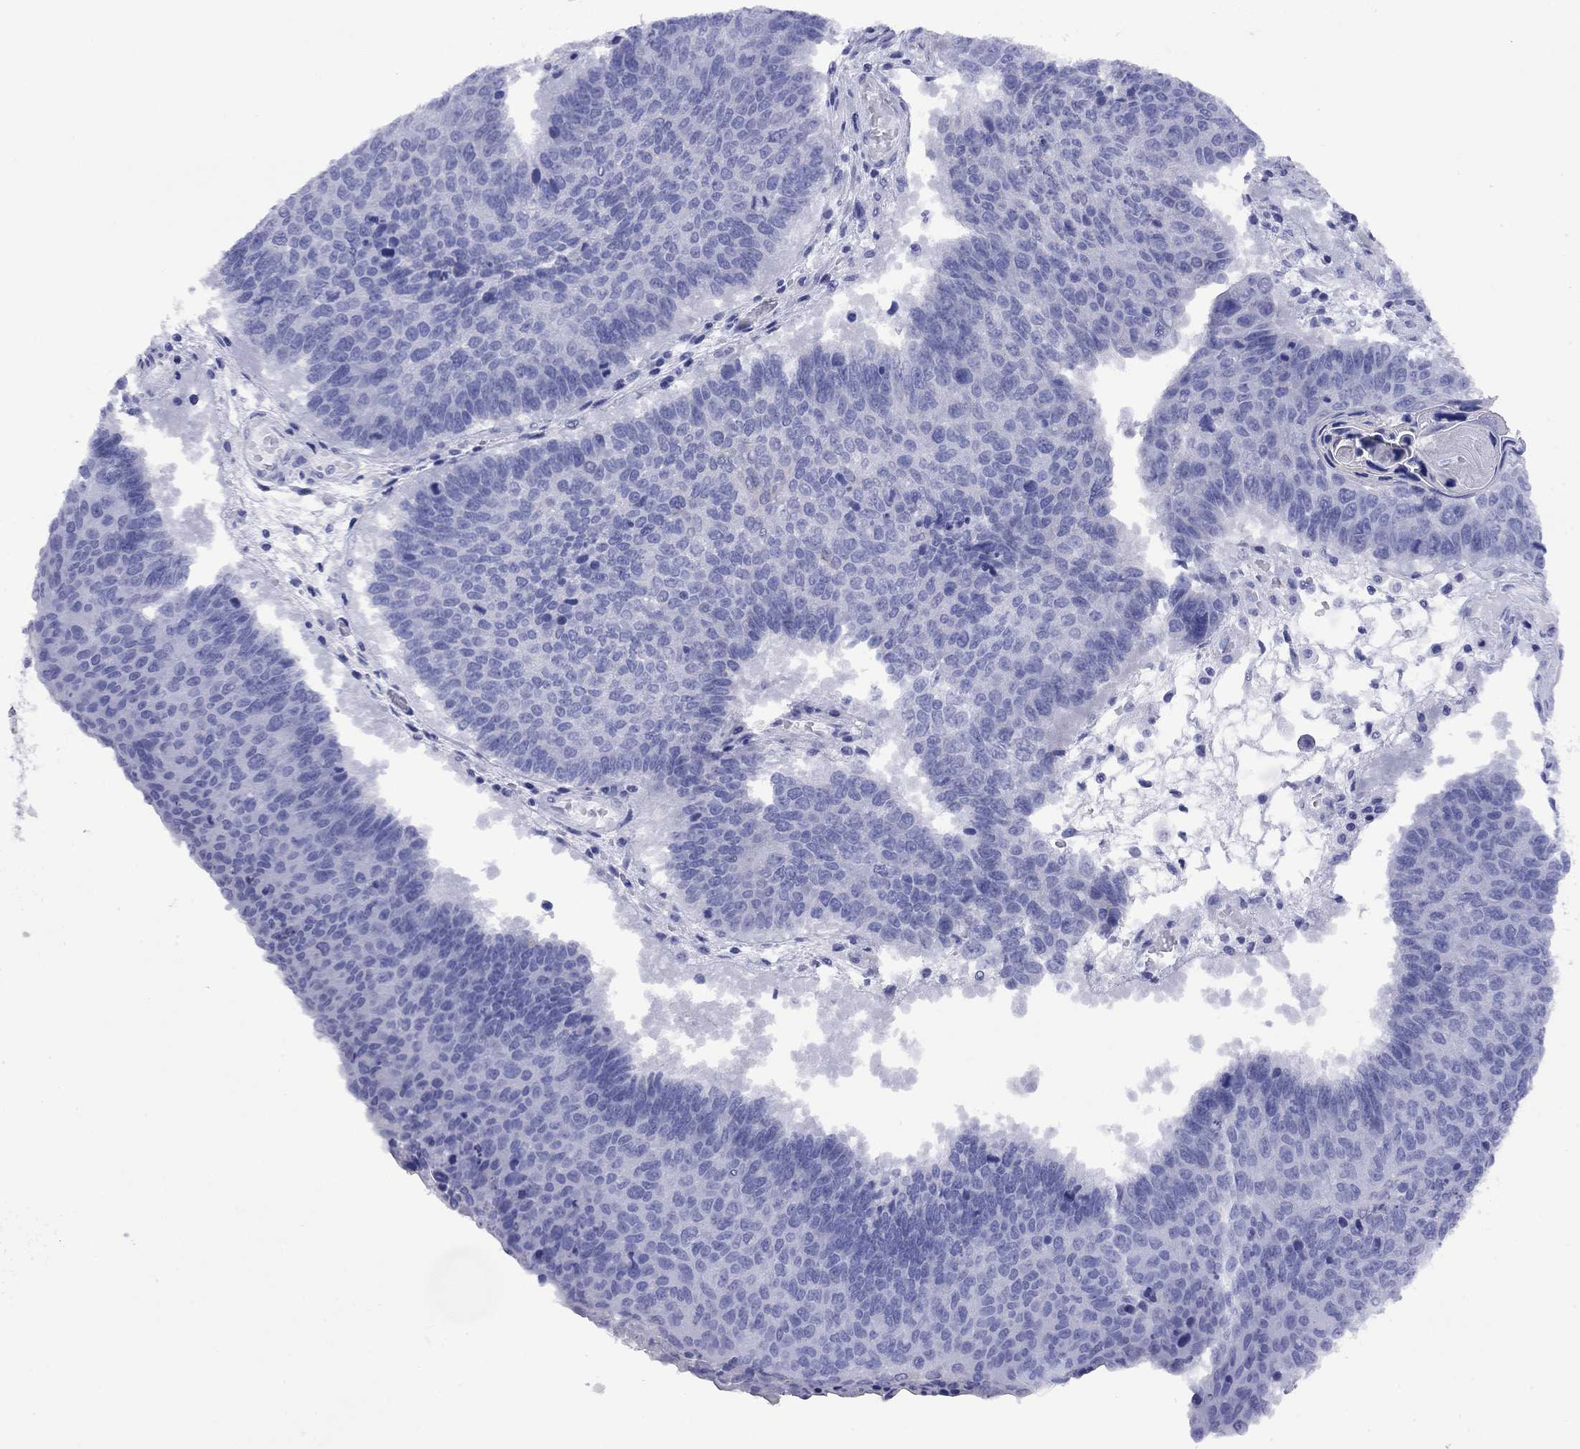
{"staining": {"intensity": "negative", "quantity": "none", "location": "none"}, "tissue": "lung cancer", "cell_type": "Tumor cells", "image_type": "cancer", "snomed": [{"axis": "morphology", "description": "Squamous cell carcinoma, NOS"}, {"axis": "topography", "description": "Lung"}], "caption": "Squamous cell carcinoma (lung) stained for a protein using IHC exhibits no positivity tumor cells.", "gene": "CMYA5", "patient": {"sex": "male", "age": 73}}